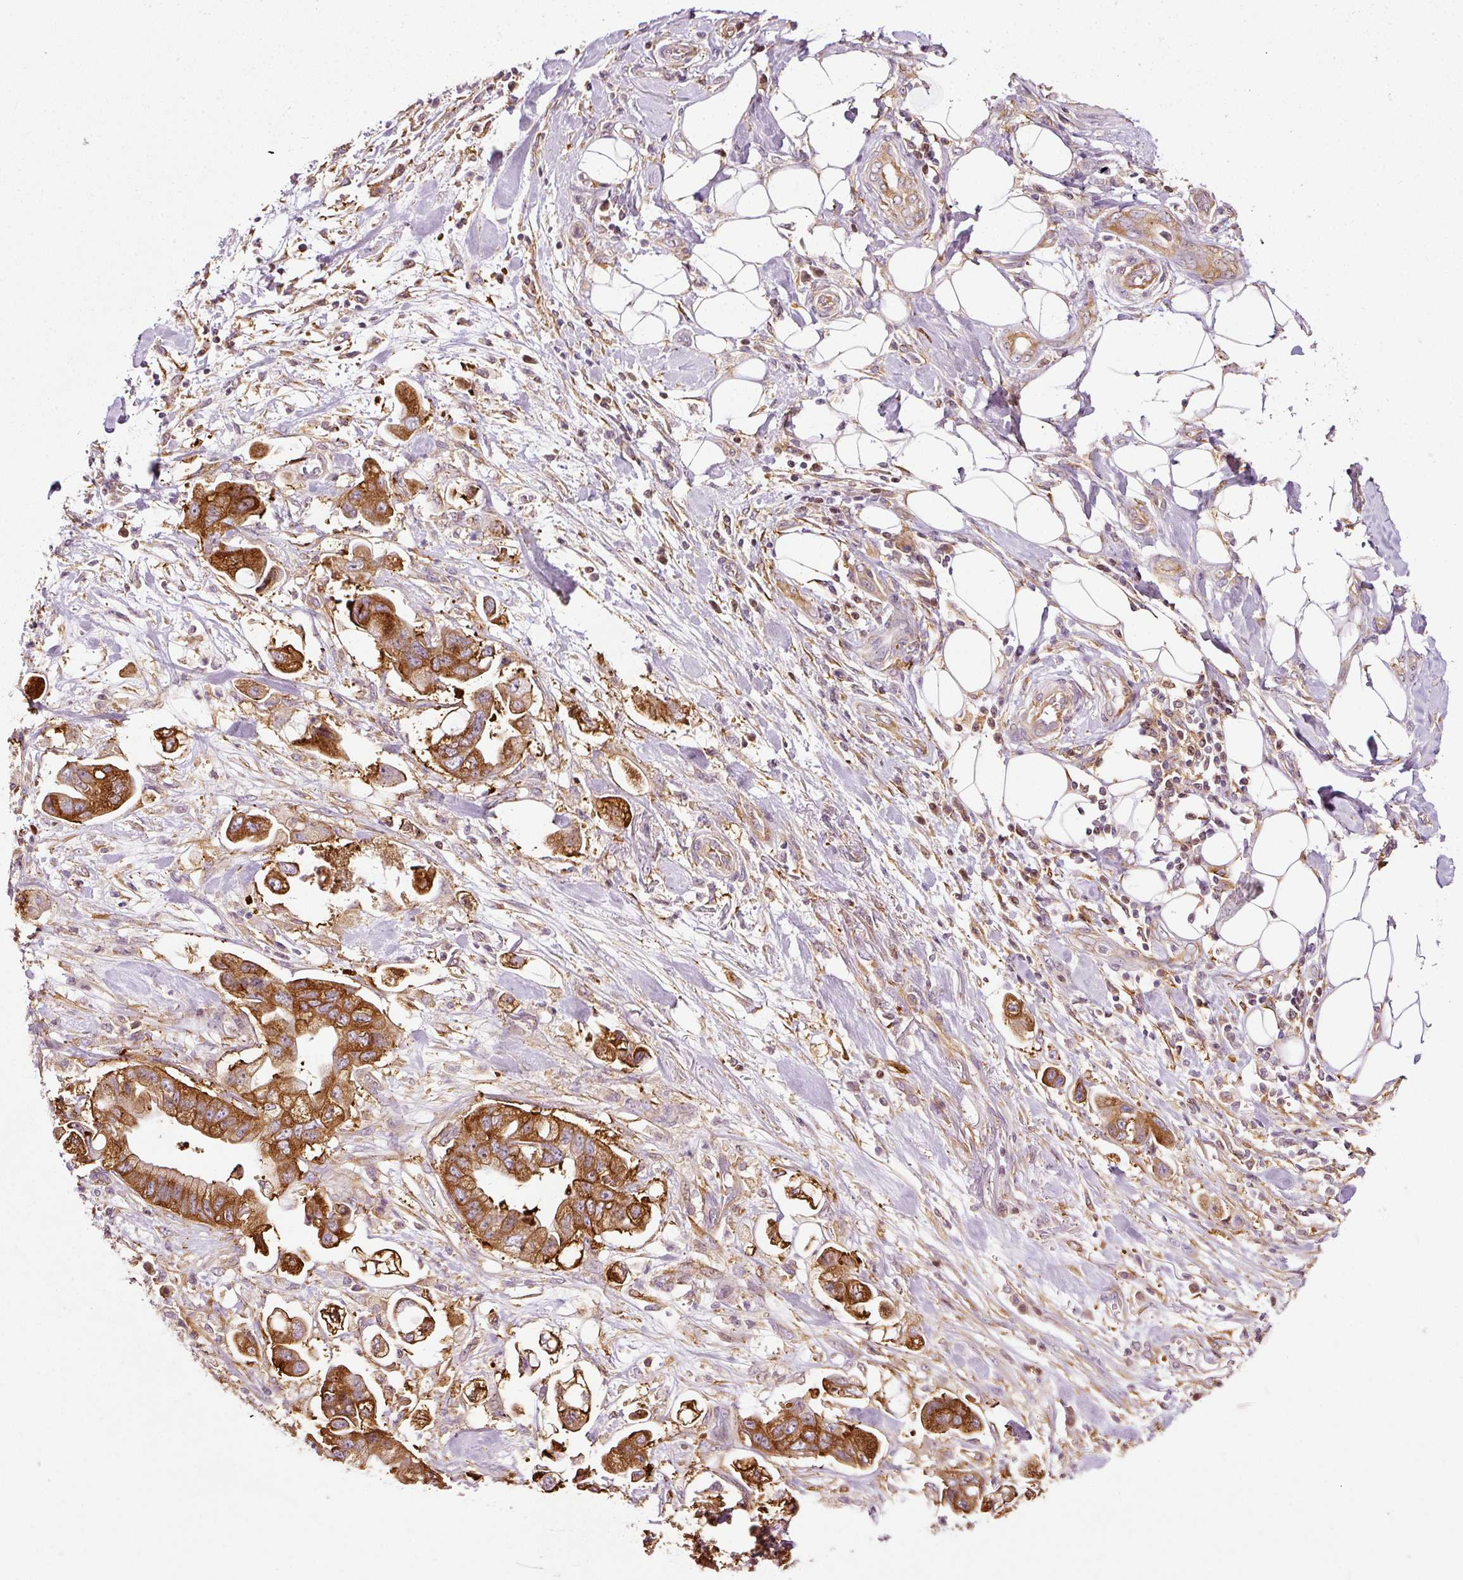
{"staining": {"intensity": "strong", "quantity": ">75%", "location": "cytoplasmic/membranous"}, "tissue": "stomach cancer", "cell_type": "Tumor cells", "image_type": "cancer", "snomed": [{"axis": "morphology", "description": "Adenocarcinoma, NOS"}, {"axis": "topography", "description": "Stomach"}], "caption": "Stomach adenocarcinoma stained with immunohistochemistry shows strong cytoplasmic/membranous expression in about >75% of tumor cells.", "gene": "SCNM1", "patient": {"sex": "male", "age": 62}}